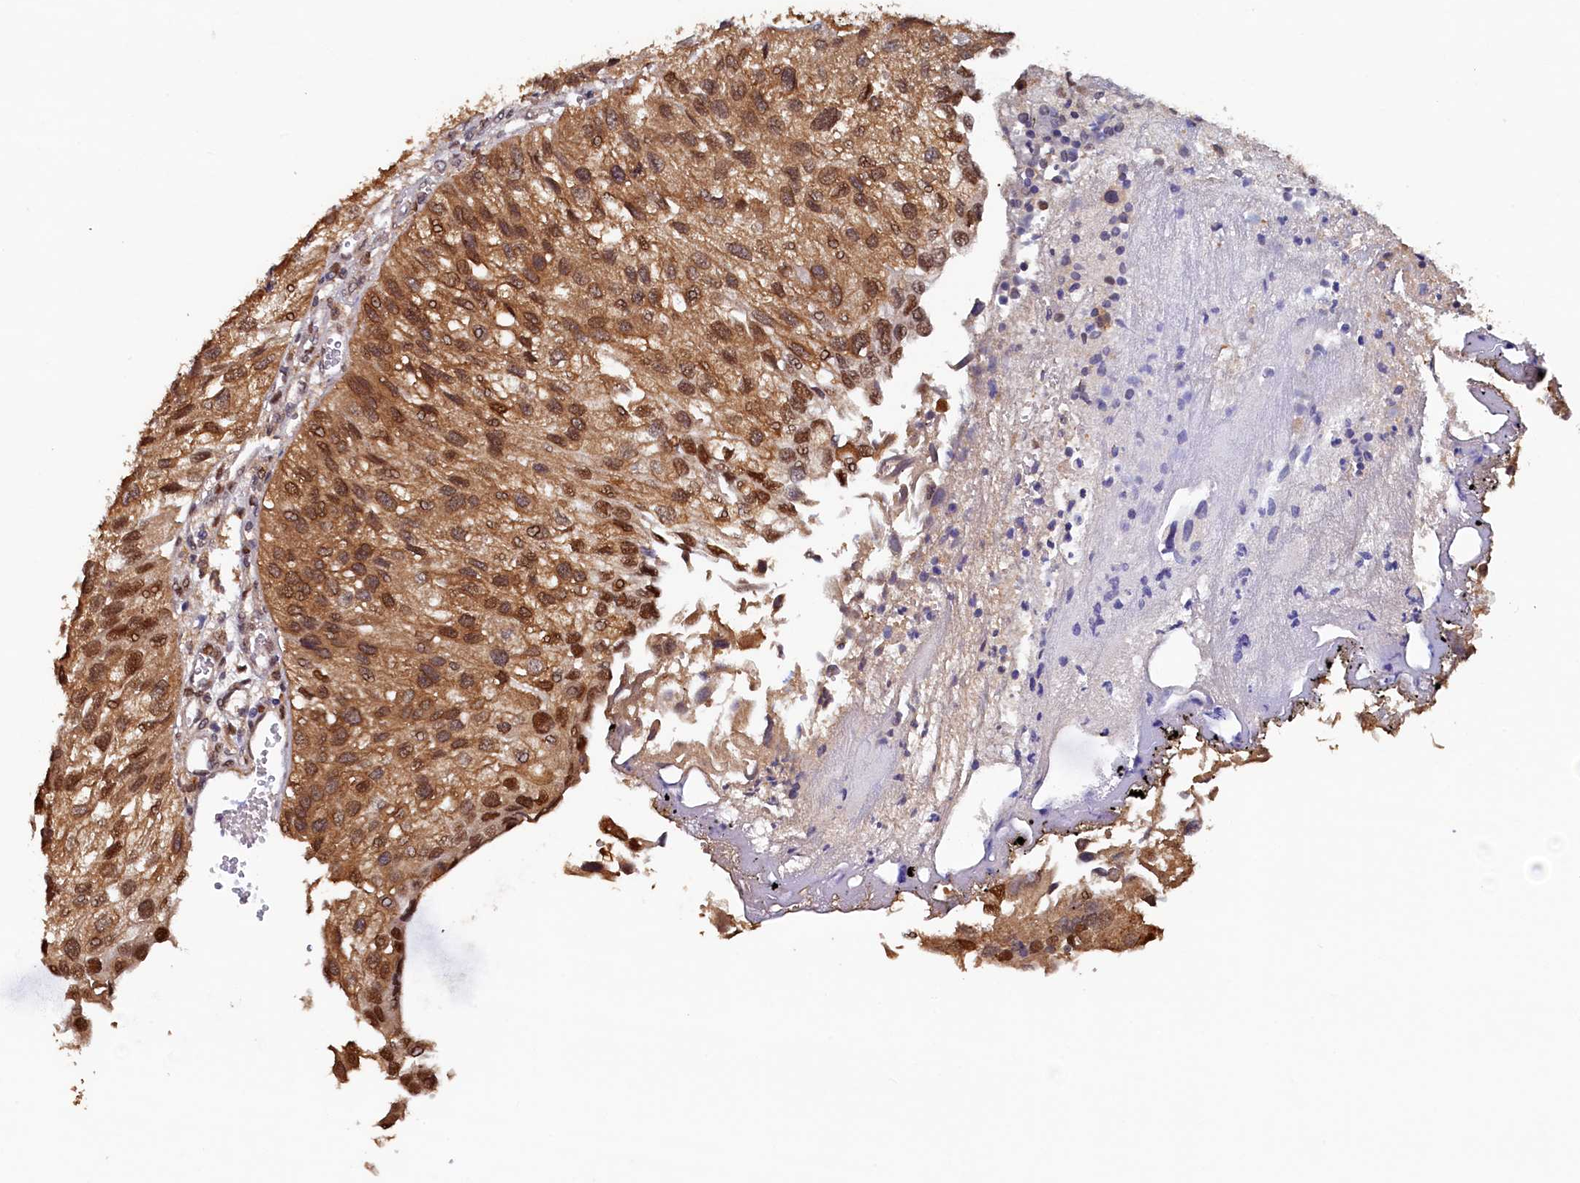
{"staining": {"intensity": "moderate", "quantity": ">75%", "location": "cytoplasmic/membranous,nuclear"}, "tissue": "urothelial cancer", "cell_type": "Tumor cells", "image_type": "cancer", "snomed": [{"axis": "morphology", "description": "Urothelial carcinoma, Low grade"}, {"axis": "topography", "description": "Urinary bladder"}], "caption": "Tumor cells exhibit medium levels of moderate cytoplasmic/membranous and nuclear staining in approximately >75% of cells in human urothelial cancer. (brown staining indicates protein expression, while blue staining denotes nuclei).", "gene": "AHCY", "patient": {"sex": "female", "age": 89}}